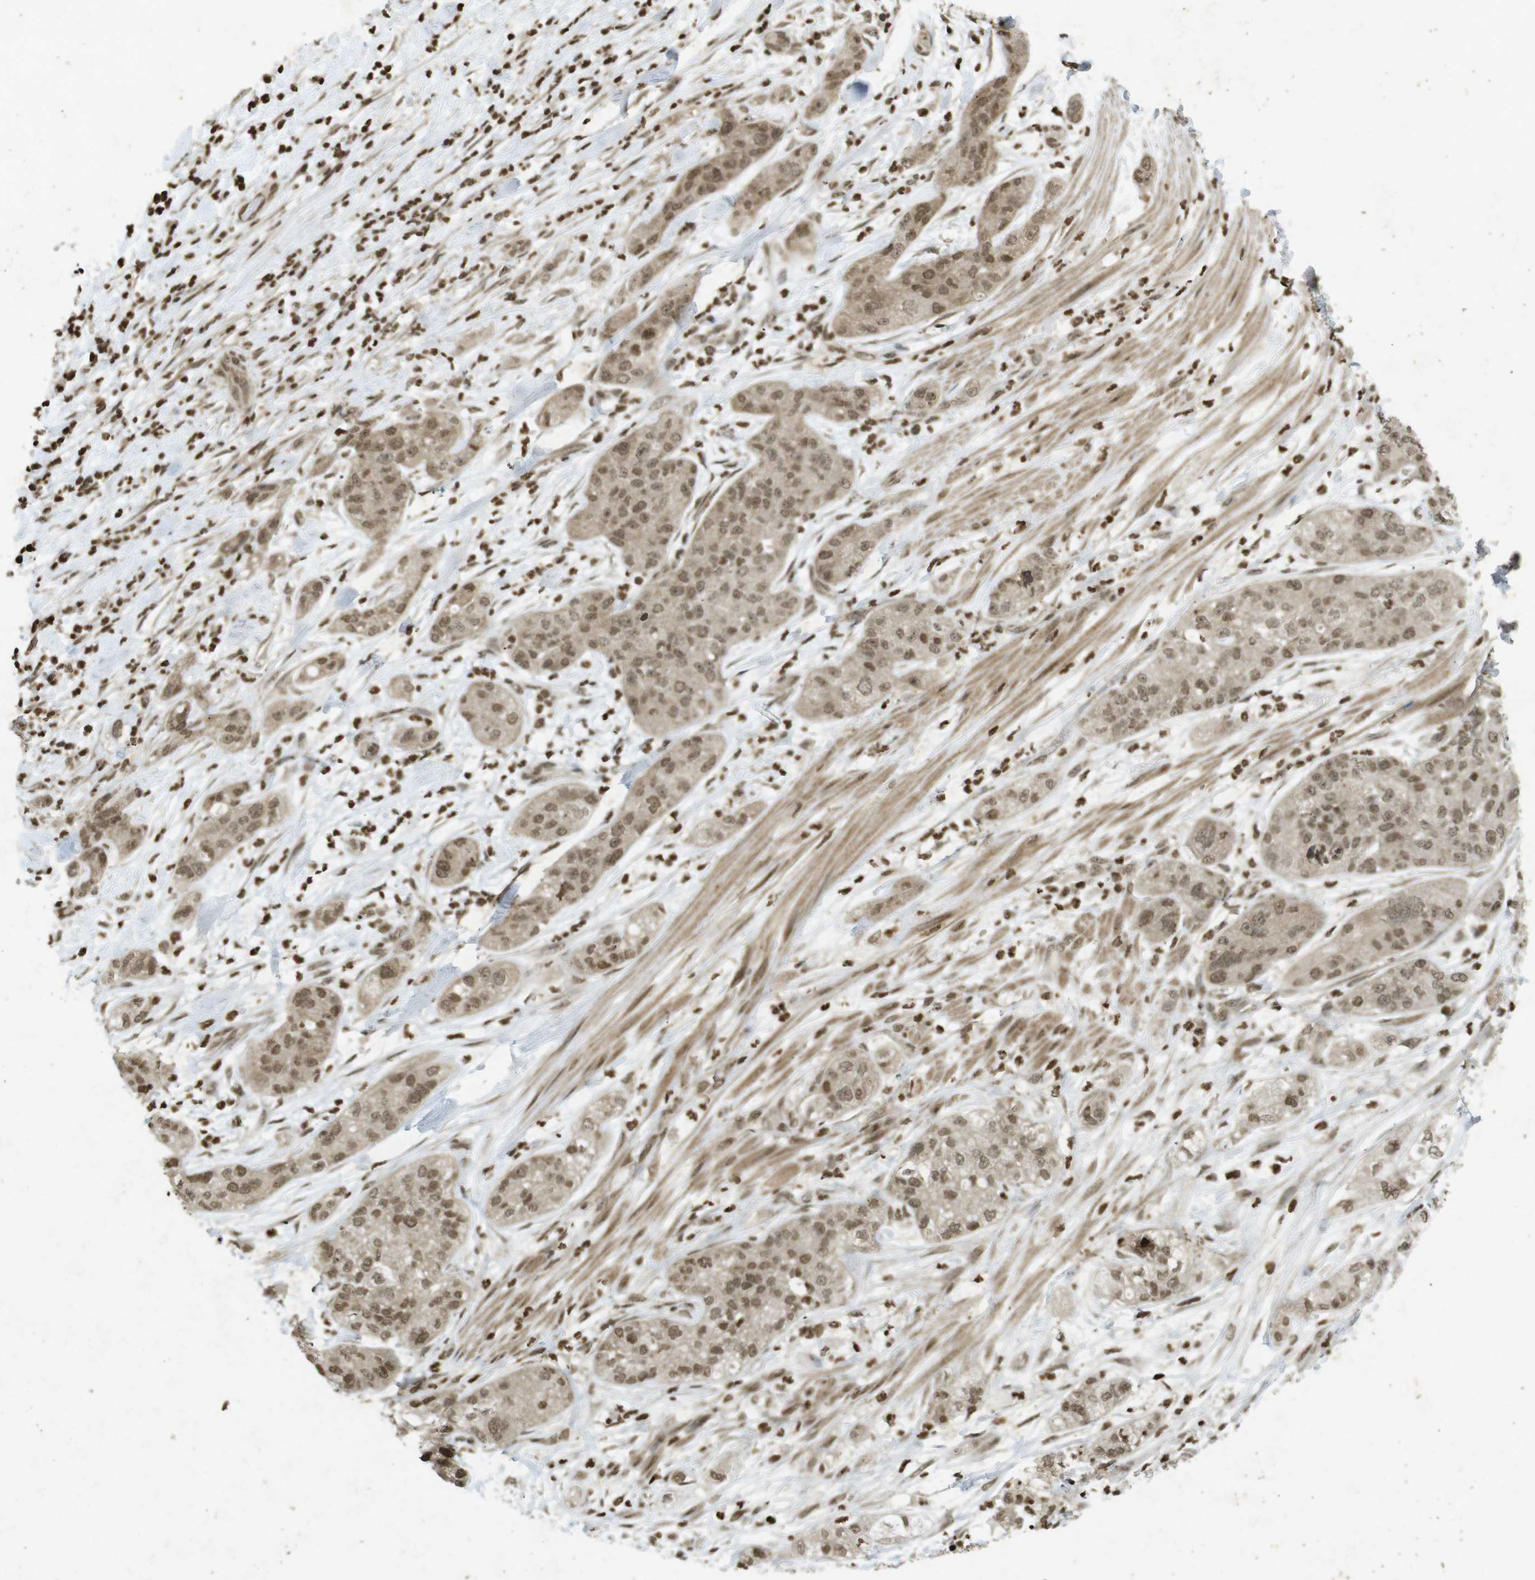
{"staining": {"intensity": "moderate", "quantity": ">75%", "location": "cytoplasmic/membranous,nuclear"}, "tissue": "pancreatic cancer", "cell_type": "Tumor cells", "image_type": "cancer", "snomed": [{"axis": "morphology", "description": "Adenocarcinoma, NOS"}, {"axis": "topography", "description": "Pancreas"}], "caption": "Pancreatic cancer (adenocarcinoma) was stained to show a protein in brown. There is medium levels of moderate cytoplasmic/membranous and nuclear expression in about >75% of tumor cells. The protein is stained brown, and the nuclei are stained in blue (DAB (3,3'-diaminobenzidine) IHC with brightfield microscopy, high magnification).", "gene": "ORC4", "patient": {"sex": "female", "age": 78}}